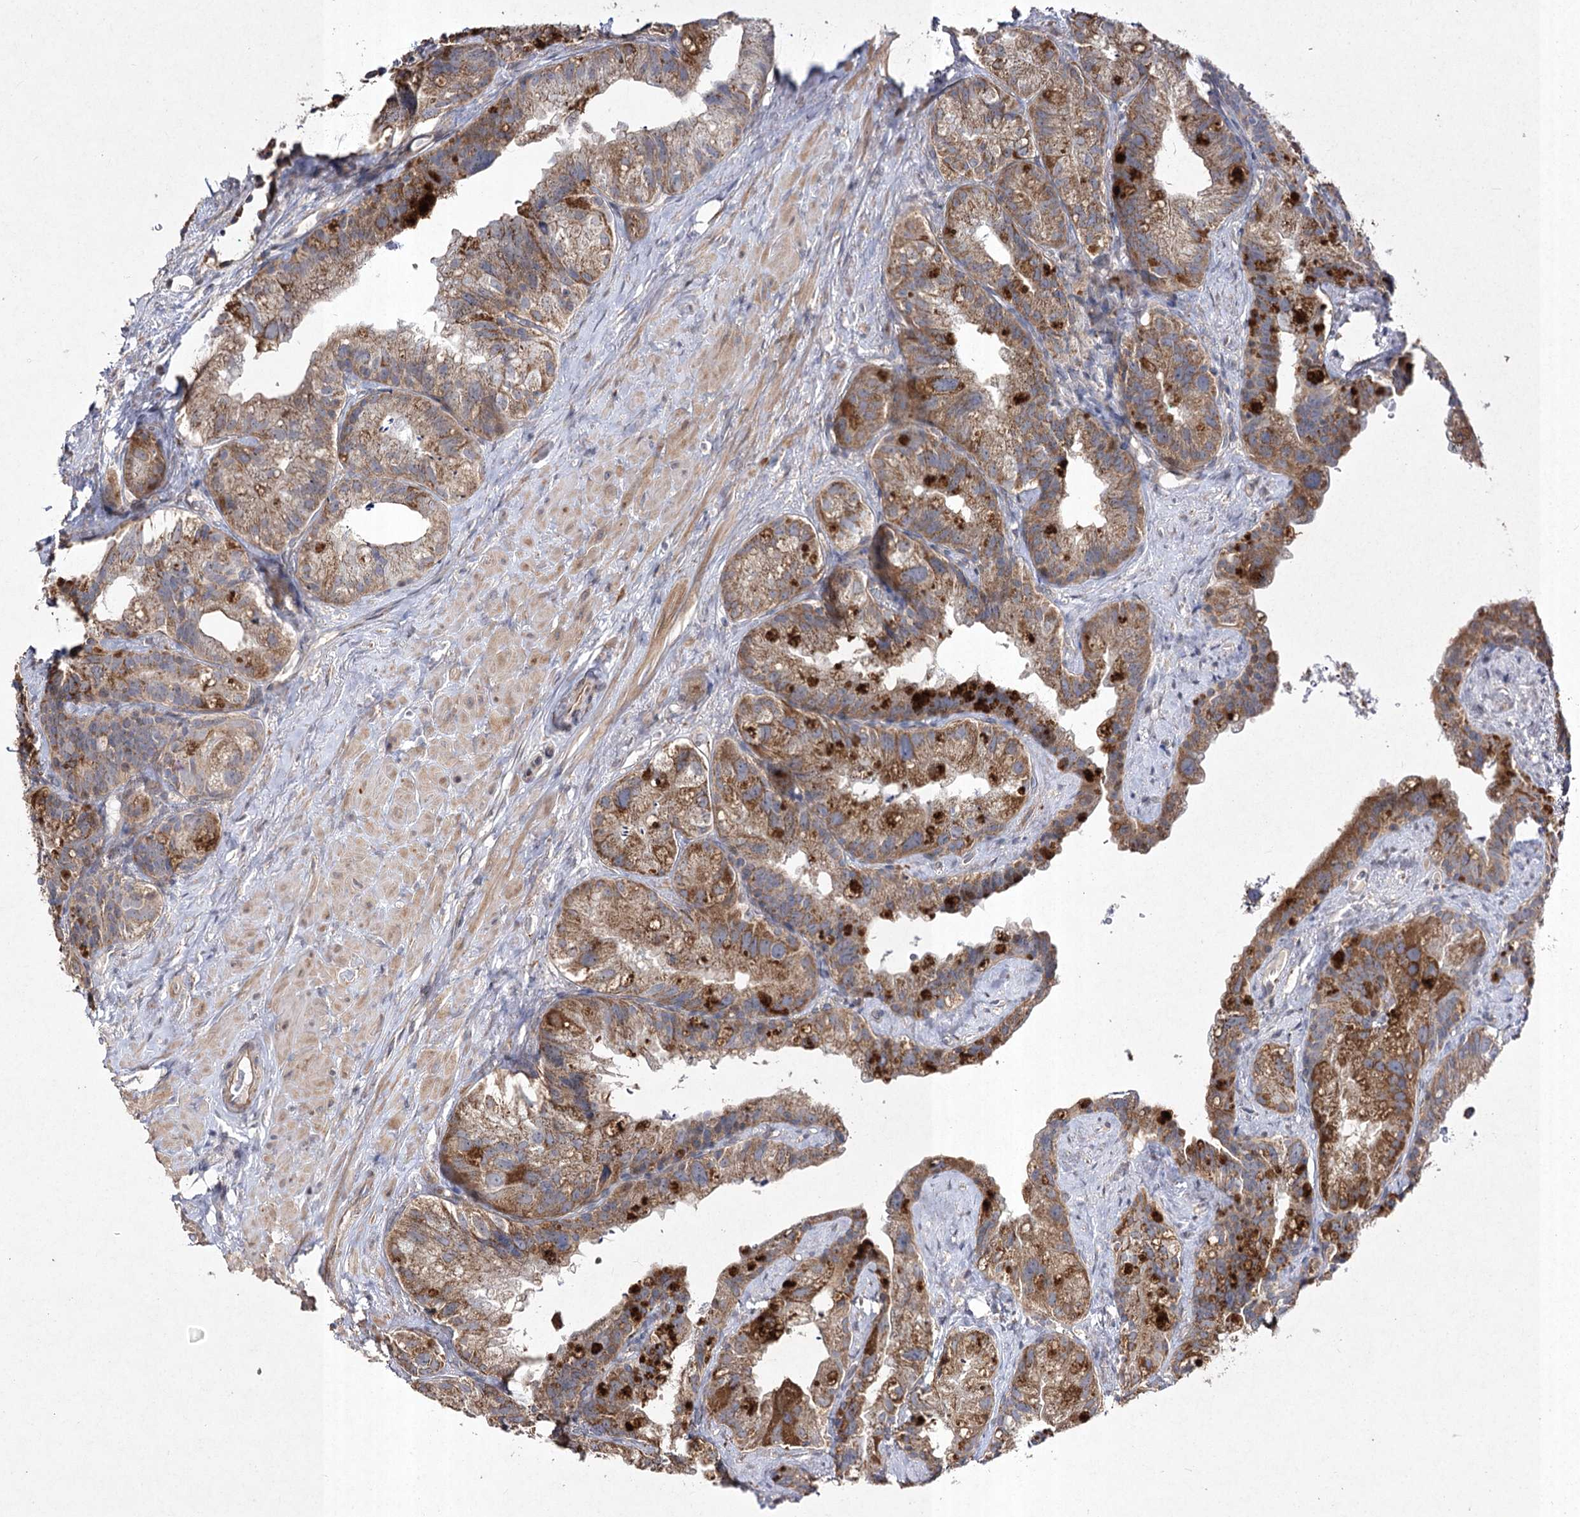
{"staining": {"intensity": "moderate", "quantity": ">75%", "location": "cytoplasmic/membranous"}, "tissue": "prostate cancer", "cell_type": "Tumor cells", "image_type": "cancer", "snomed": [{"axis": "morphology", "description": "Normal tissue, NOS"}, {"axis": "morphology", "description": "Adenocarcinoma, Low grade"}, {"axis": "topography", "description": "Prostate"}], "caption": "The photomicrograph shows a brown stain indicating the presence of a protein in the cytoplasmic/membranous of tumor cells in adenocarcinoma (low-grade) (prostate).", "gene": "FANCL", "patient": {"sex": "male", "age": 72}}